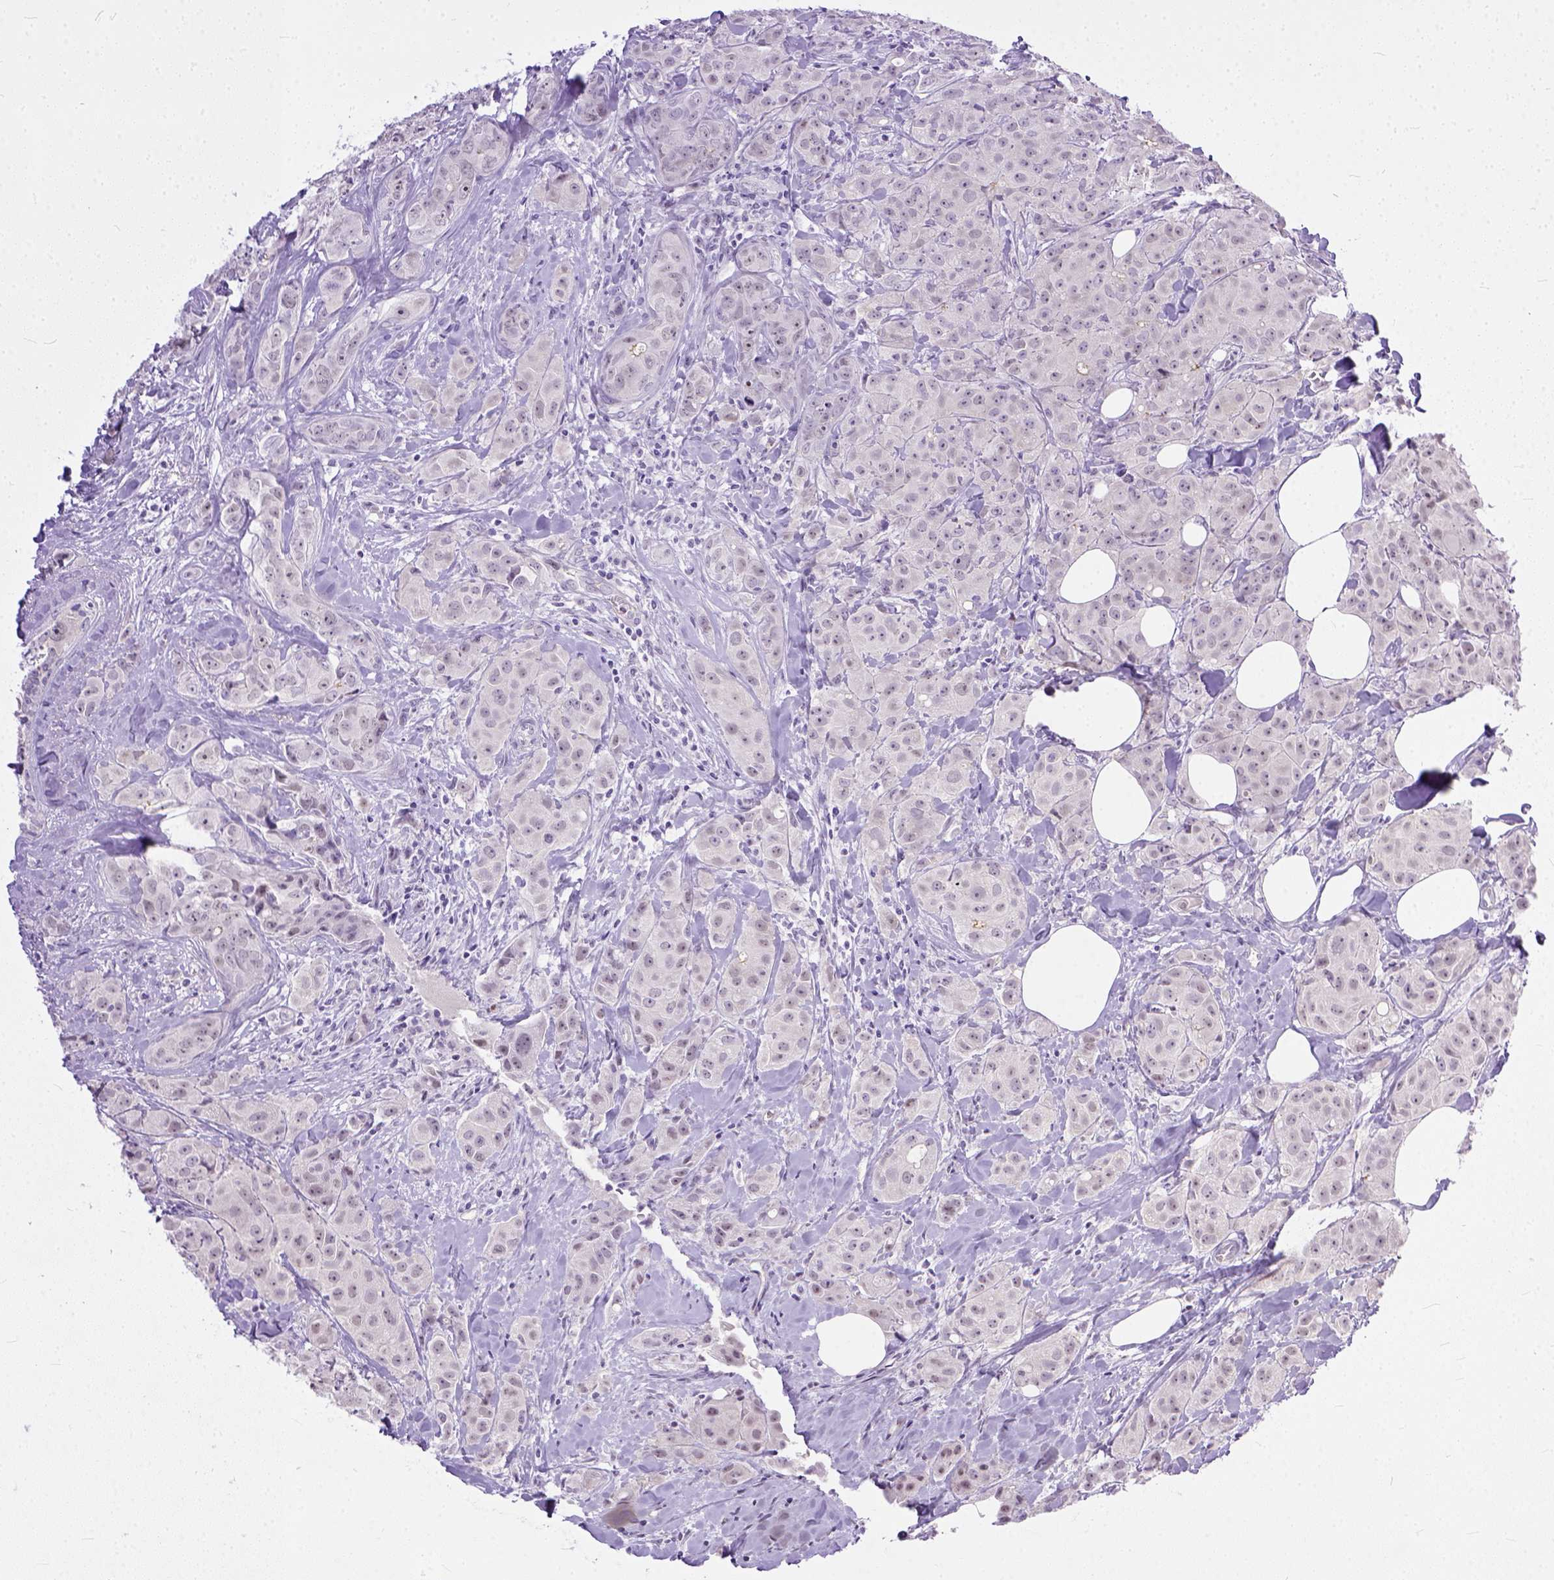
{"staining": {"intensity": "negative", "quantity": "none", "location": "none"}, "tissue": "breast cancer", "cell_type": "Tumor cells", "image_type": "cancer", "snomed": [{"axis": "morphology", "description": "Duct carcinoma"}, {"axis": "topography", "description": "Breast"}], "caption": "Breast cancer (intraductal carcinoma) stained for a protein using IHC exhibits no staining tumor cells.", "gene": "ADGRF1", "patient": {"sex": "female", "age": 43}}